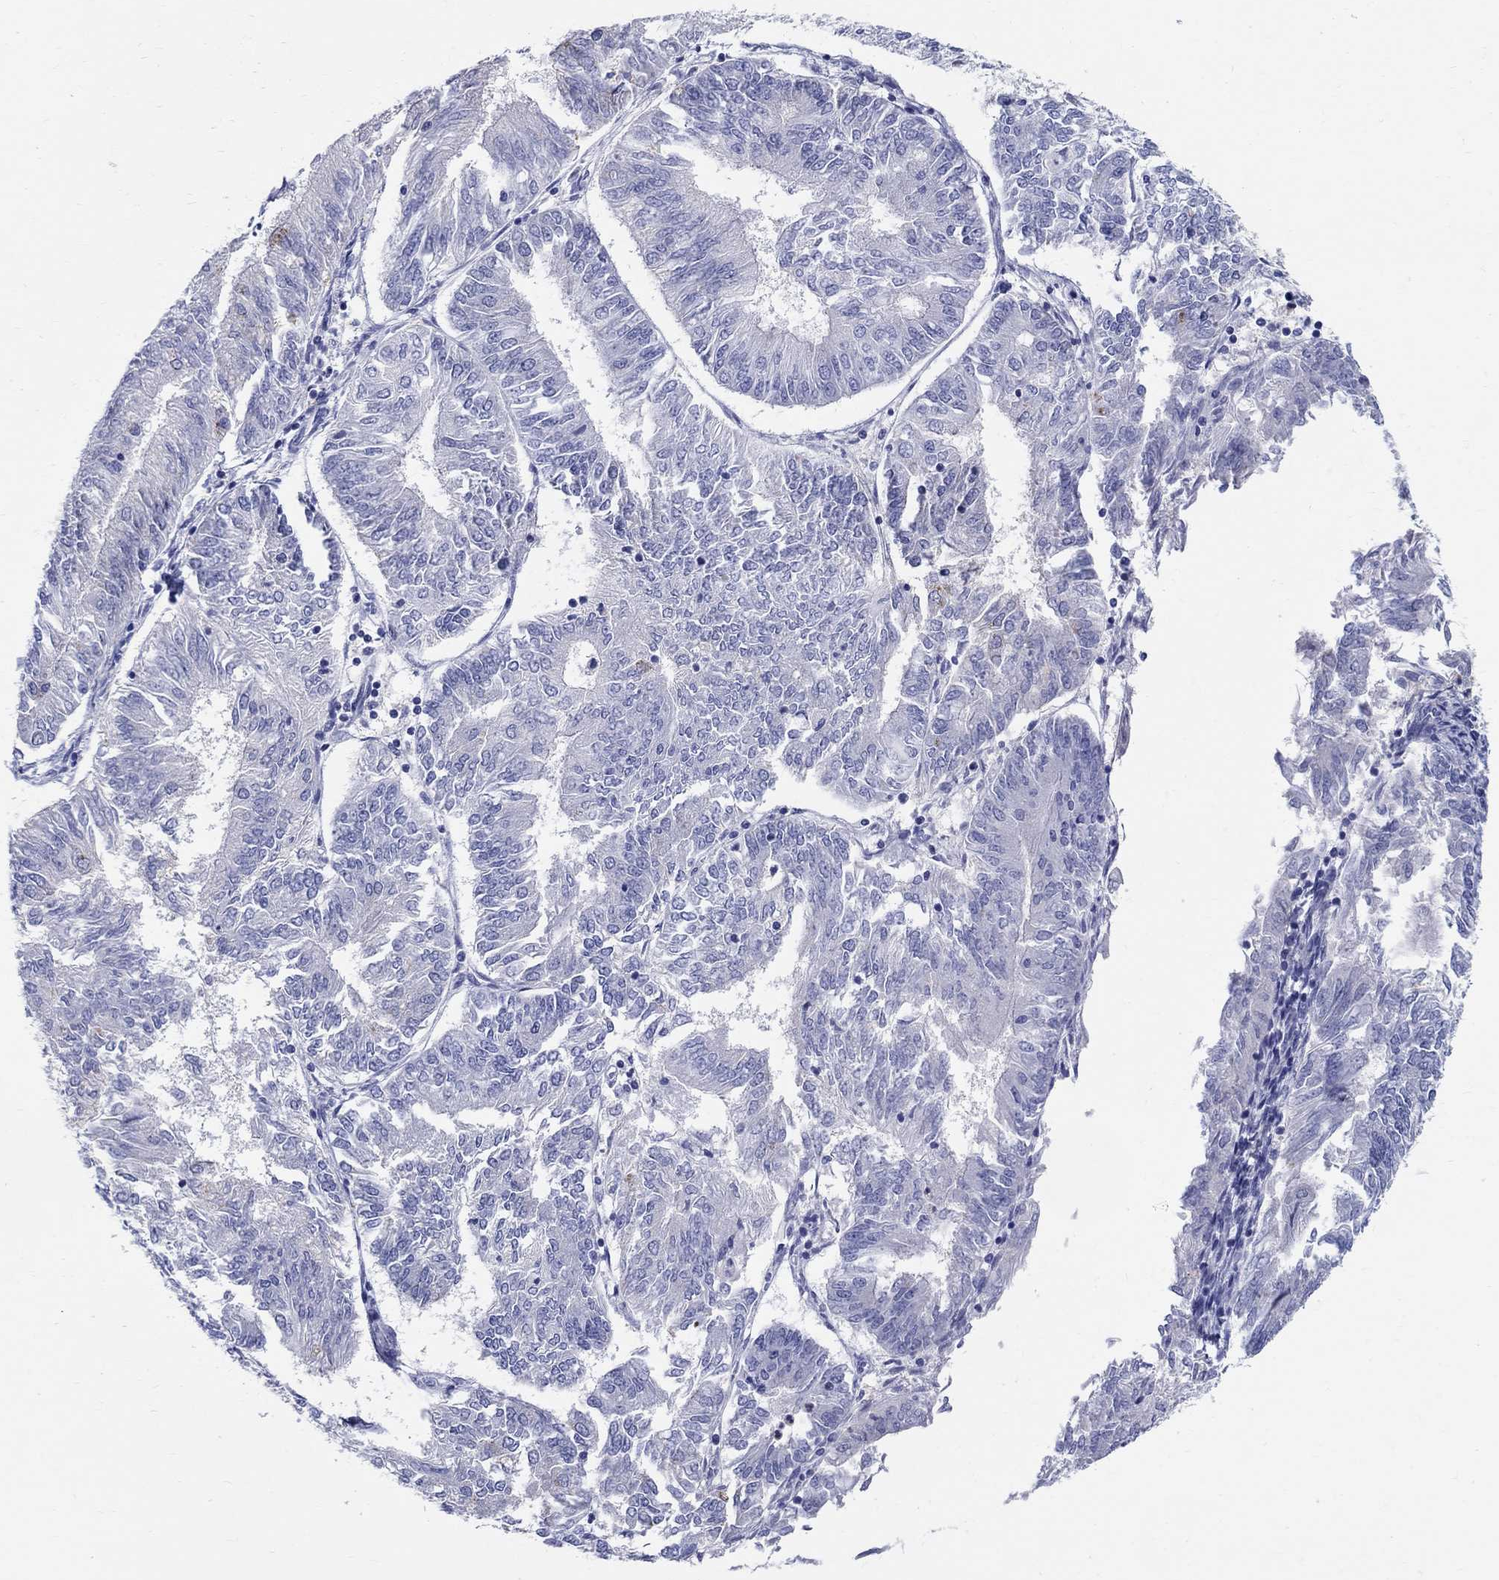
{"staining": {"intensity": "negative", "quantity": "none", "location": "none"}, "tissue": "endometrial cancer", "cell_type": "Tumor cells", "image_type": "cancer", "snomed": [{"axis": "morphology", "description": "Adenocarcinoma, NOS"}, {"axis": "topography", "description": "Endometrium"}], "caption": "Adenocarcinoma (endometrial) stained for a protein using immunohistochemistry reveals no positivity tumor cells.", "gene": "SOX2", "patient": {"sex": "female", "age": 58}}